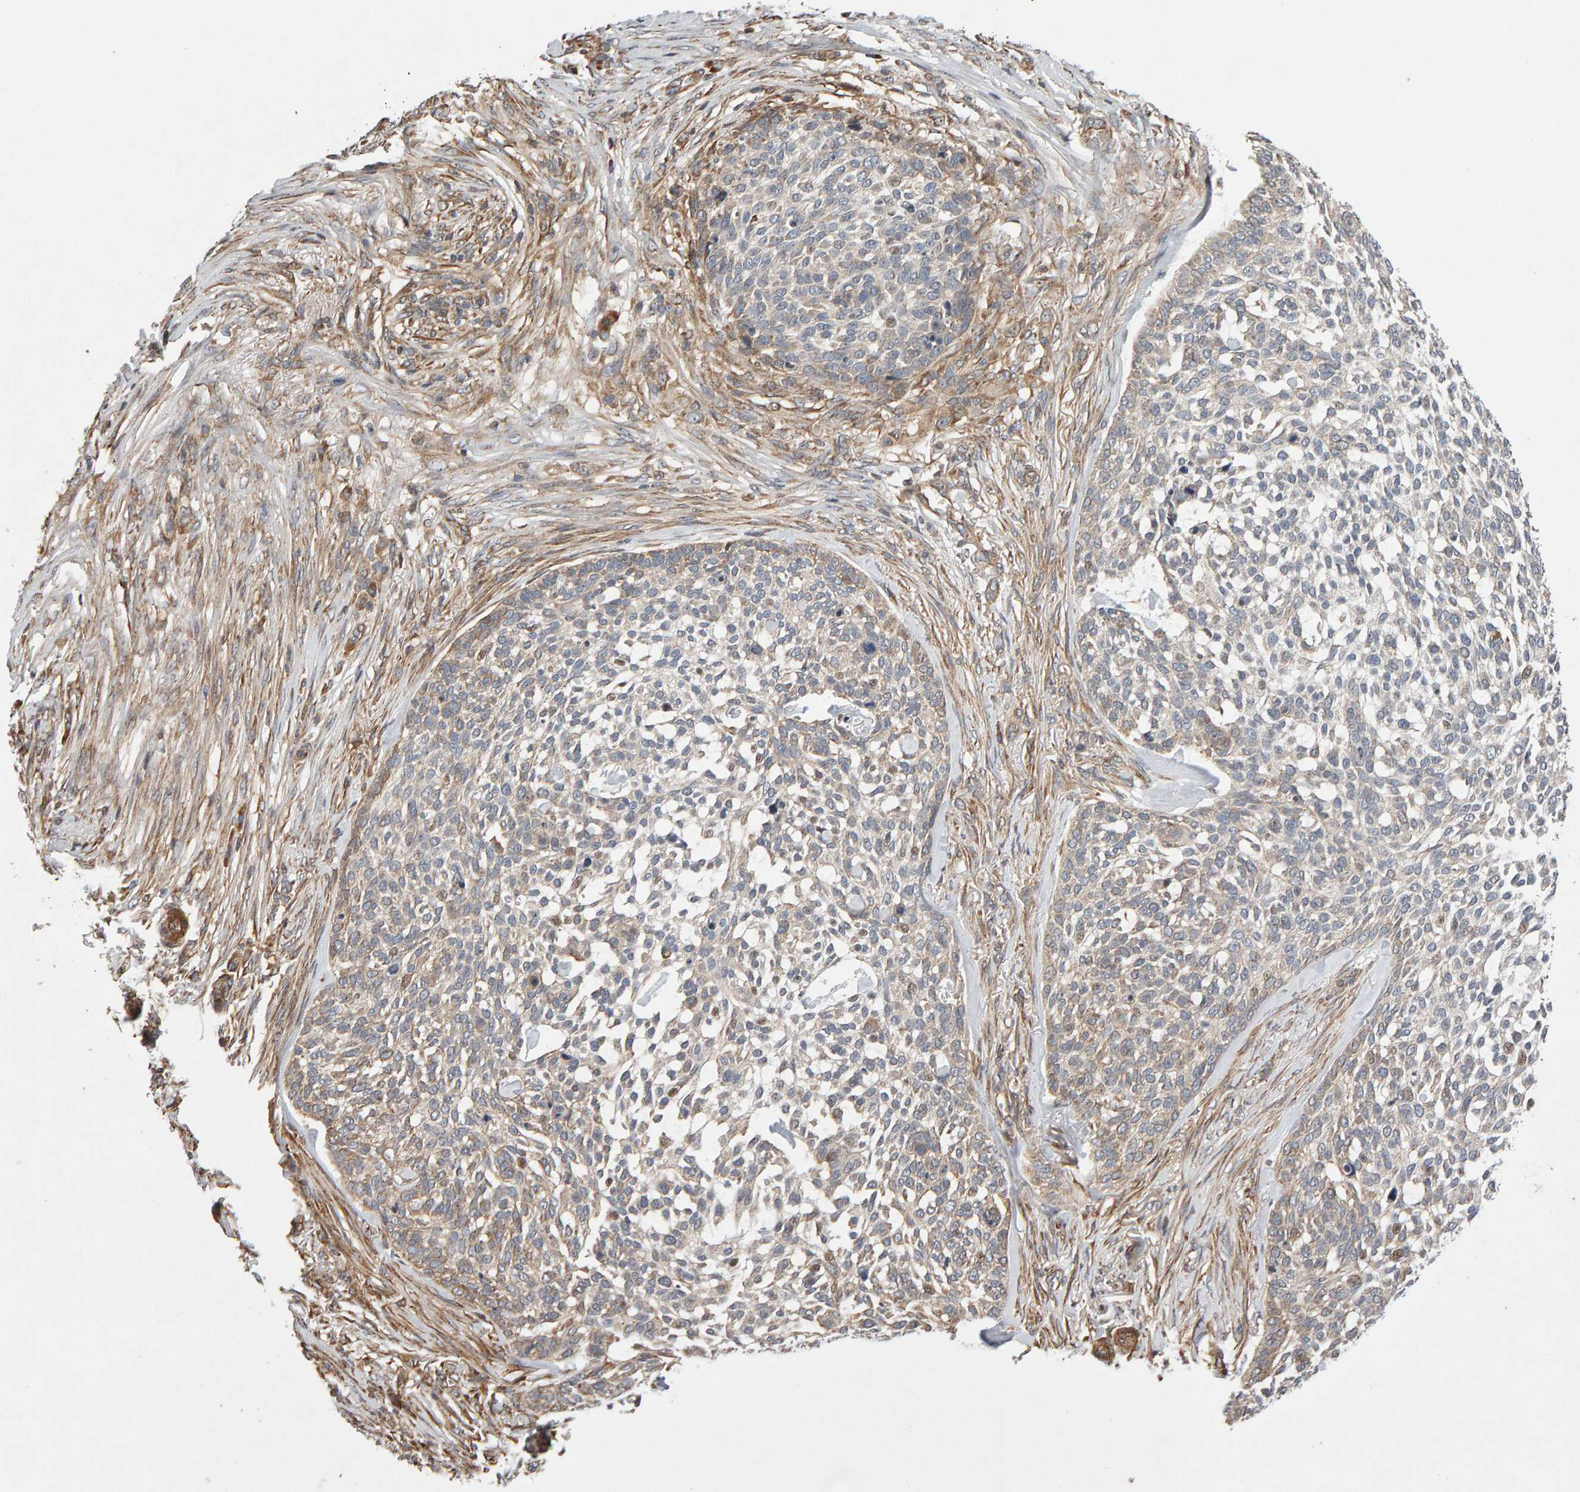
{"staining": {"intensity": "moderate", "quantity": "25%-75%", "location": "cytoplasmic/membranous"}, "tissue": "skin cancer", "cell_type": "Tumor cells", "image_type": "cancer", "snomed": [{"axis": "morphology", "description": "Basal cell carcinoma"}, {"axis": "topography", "description": "Skin"}], "caption": "A medium amount of moderate cytoplasmic/membranous staining is appreciated in about 25%-75% of tumor cells in skin basal cell carcinoma tissue.", "gene": "LZTS1", "patient": {"sex": "female", "age": 64}}